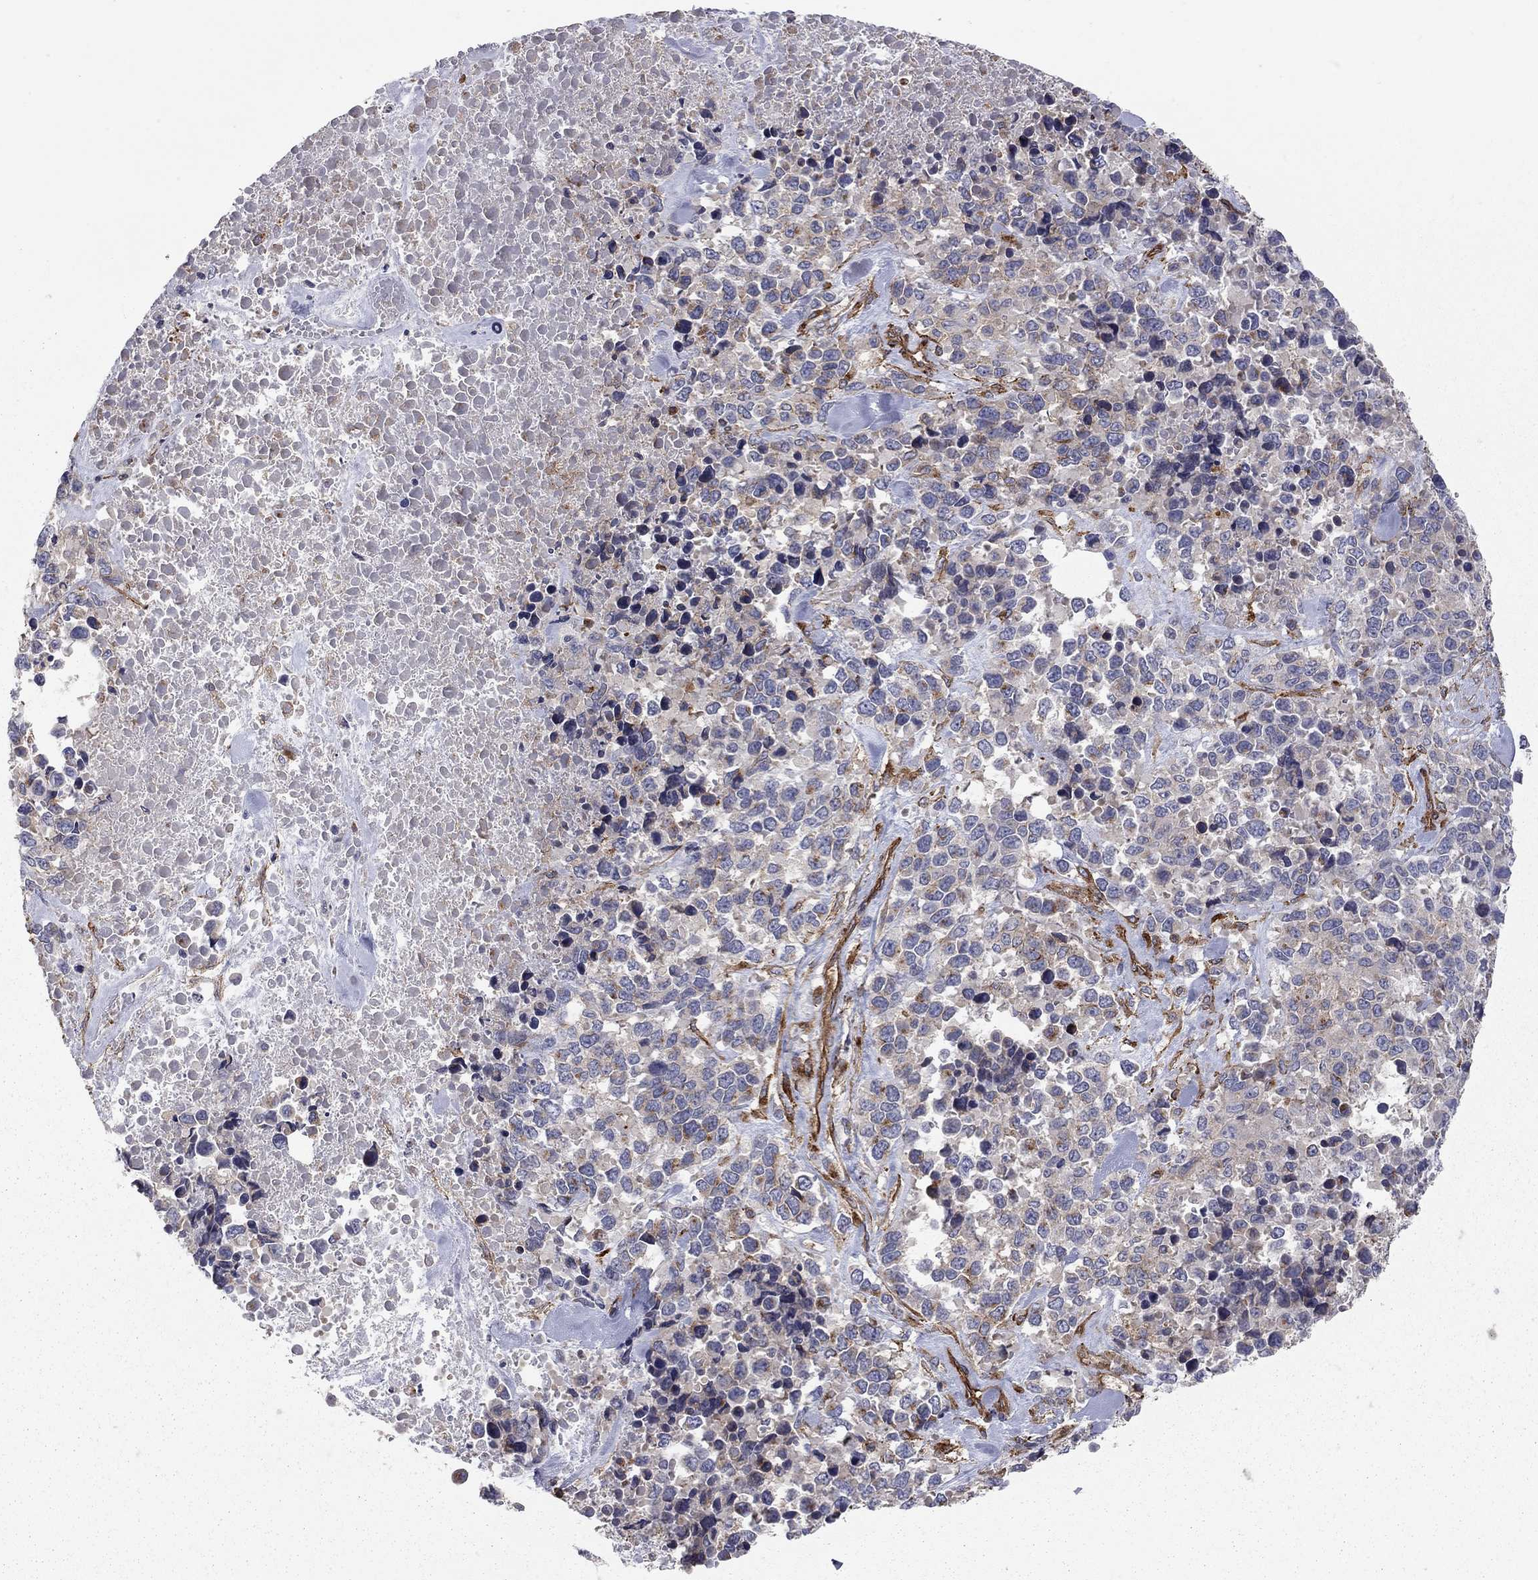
{"staining": {"intensity": "negative", "quantity": "none", "location": "none"}, "tissue": "melanoma", "cell_type": "Tumor cells", "image_type": "cancer", "snomed": [{"axis": "morphology", "description": "Malignant melanoma, Metastatic site"}, {"axis": "topography", "description": "Skin"}], "caption": "This image is of melanoma stained with IHC to label a protein in brown with the nuclei are counter-stained blue. There is no staining in tumor cells. (Stains: DAB immunohistochemistry with hematoxylin counter stain, Microscopy: brightfield microscopy at high magnification).", "gene": "RASEF", "patient": {"sex": "male", "age": 84}}